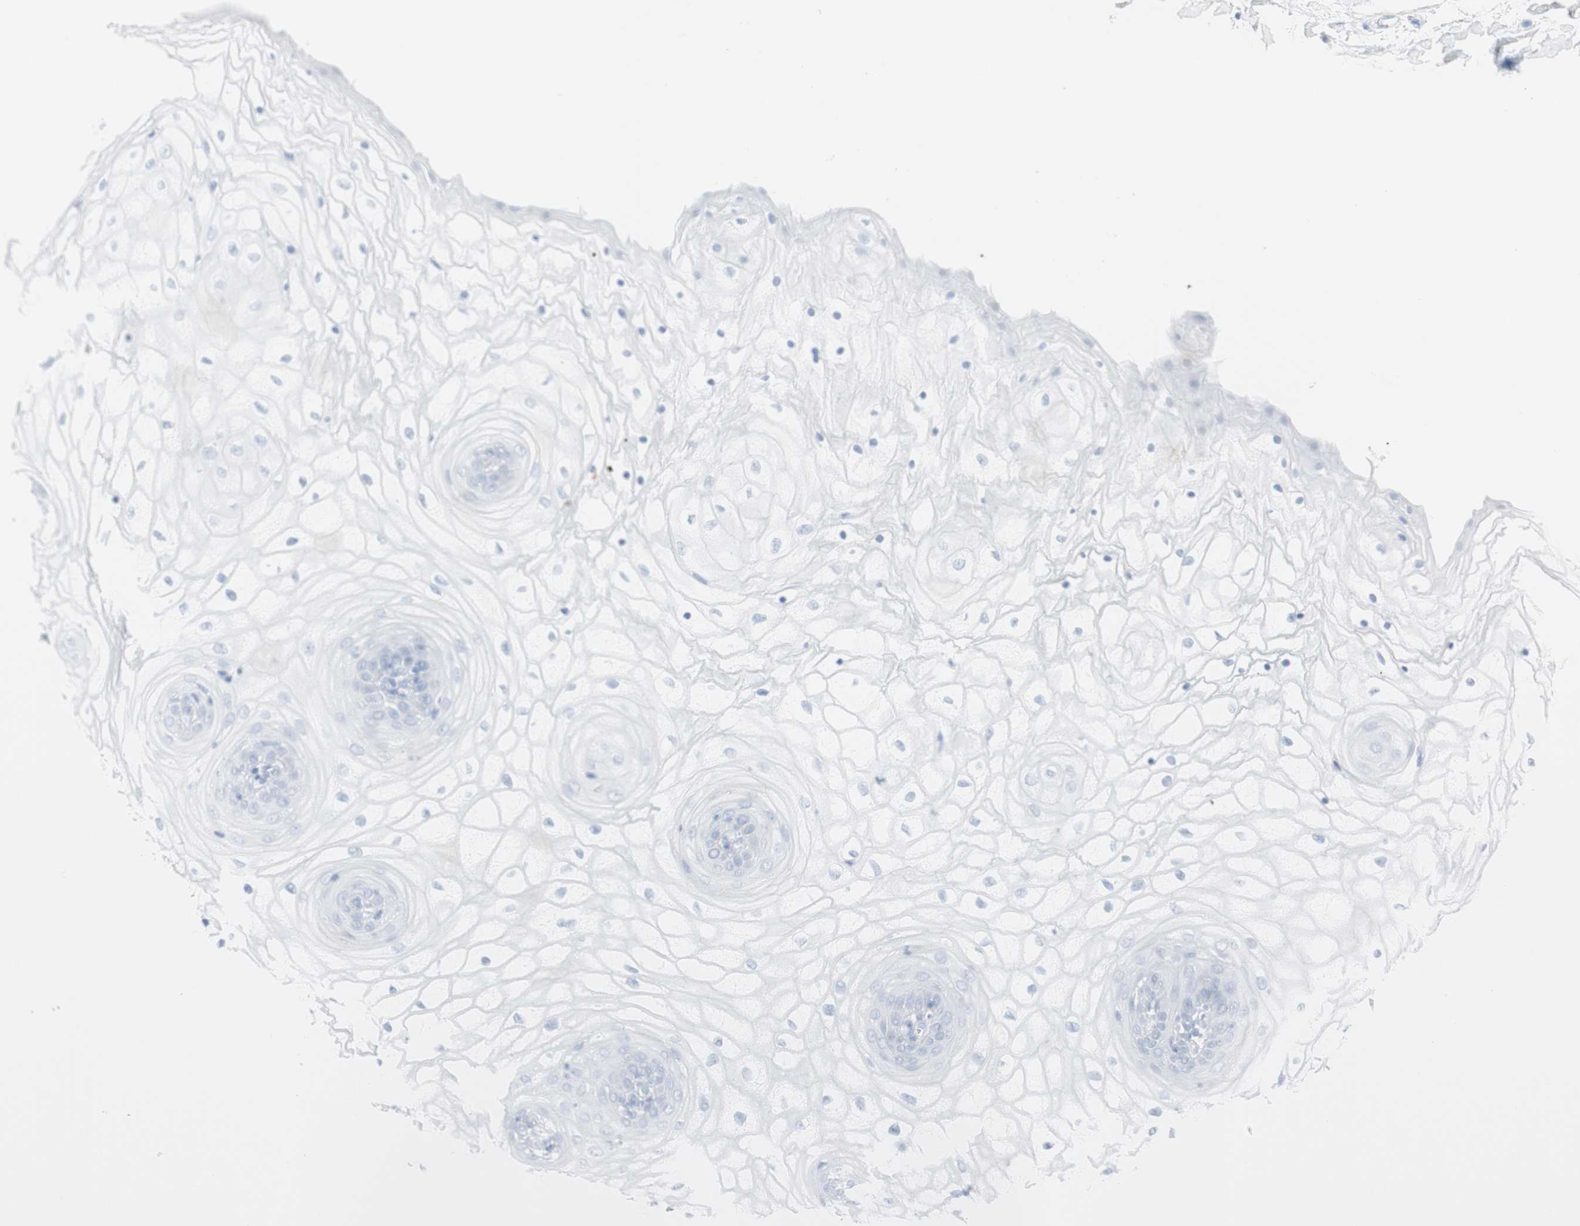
{"staining": {"intensity": "negative", "quantity": "none", "location": "none"}, "tissue": "vagina", "cell_type": "Squamous epithelial cells", "image_type": "normal", "snomed": [{"axis": "morphology", "description": "Normal tissue, NOS"}, {"axis": "topography", "description": "Vagina"}], "caption": "This is a micrograph of IHC staining of normal vagina, which shows no staining in squamous epithelial cells. (Stains: DAB (3,3'-diaminobenzidine) immunohistochemistry (IHC) with hematoxylin counter stain, Microscopy: brightfield microscopy at high magnification).", "gene": "NAPSA", "patient": {"sex": "female", "age": 34}}